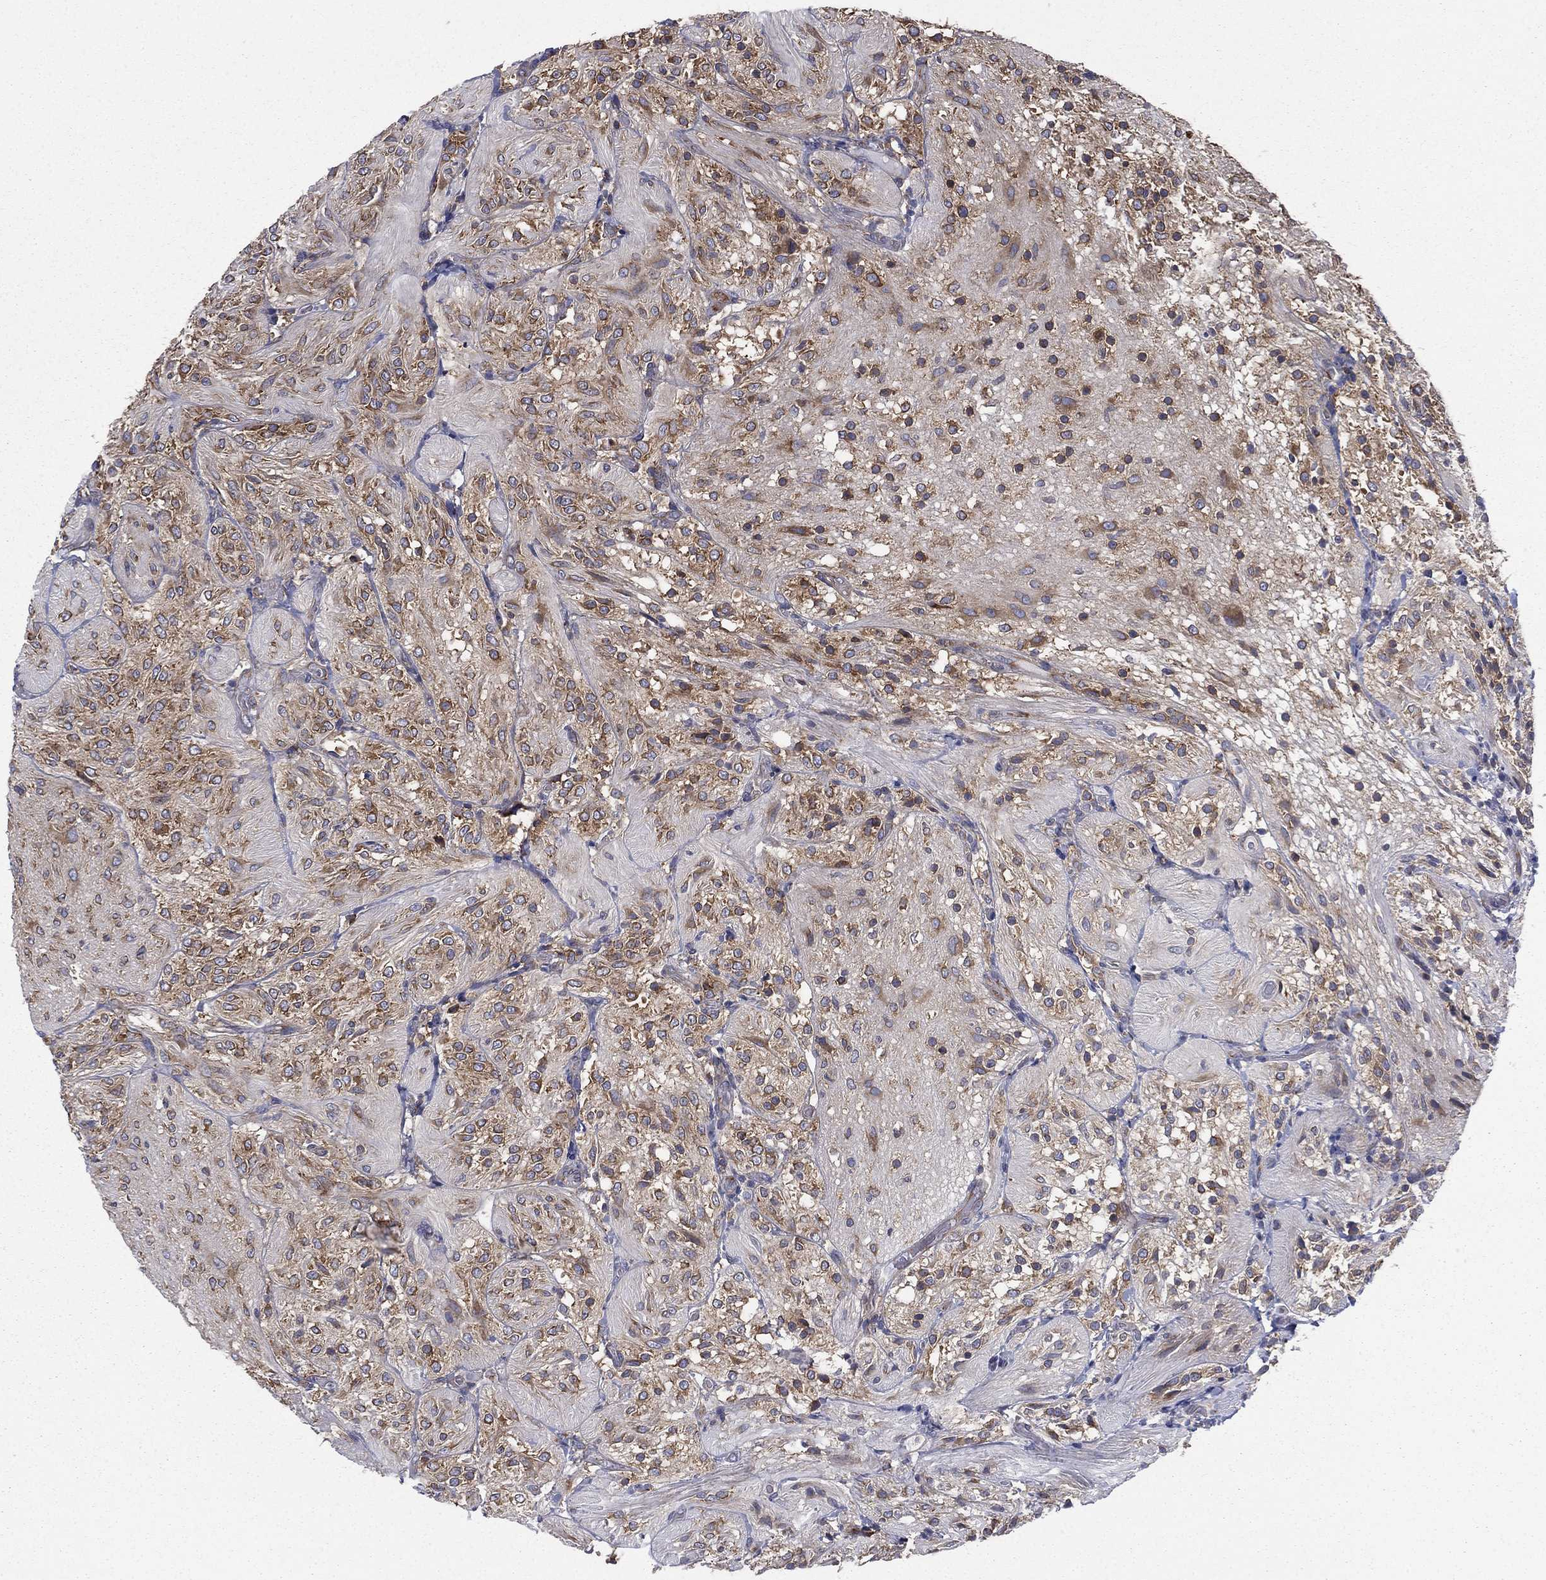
{"staining": {"intensity": "moderate", "quantity": ">75%", "location": "cytoplasmic/membranous"}, "tissue": "glioma", "cell_type": "Tumor cells", "image_type": "cancer", "snomed": [{"axis": "morphology", "description": "Glioma, malignant, Low grade"}, {"axis": "topography", "description": "Brain"}], "caption": "High-power microscopy captured an immunohistochemistry (IHC) micrograph of low-grade glioma (malignant), revealing moderate cytoplasmic/membranous expression in approximately >75% of tumor cells.", "gene": "FARSA", "patient": {"sex": "male", "age": 3}}